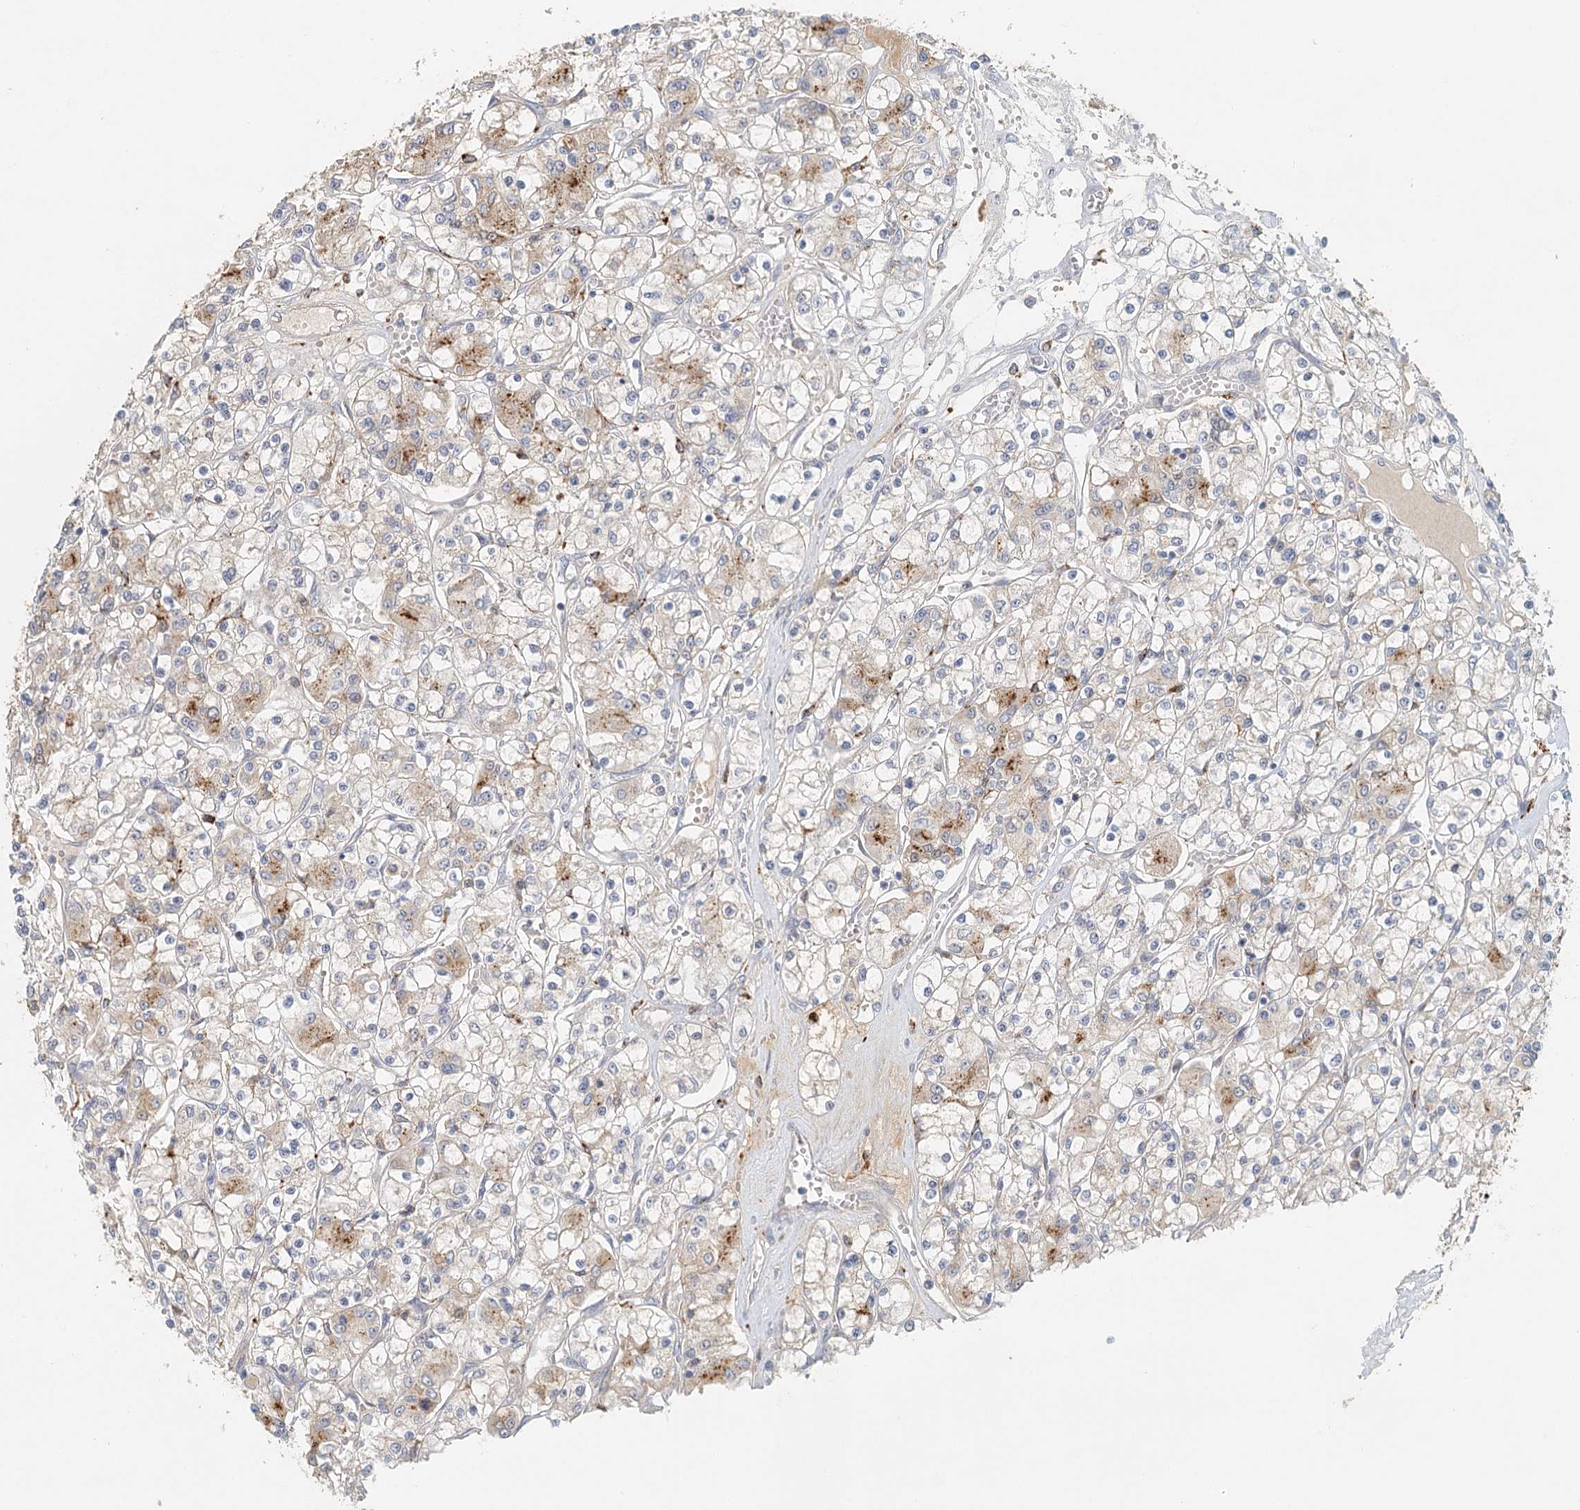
{"staining": {"intensity": "moderate", "quantity": "<25%", "location": "cytoplasmic/membranous"}, "tissue": "renal cancer", "cell_type": "Tumor cells", "image_type": "cancer", "snomed": [{"axis": "morphology", "description": "Adenocarcinoma, NOS"}, {"axis": "topography", "description": "Kidney"}], "caption": "A high-resolution photomicrograph shows immunohistochemistry (IHC) staining of renal cancer, which demonstrates moderate cytoplasmic/membranous positivity in approximately <25% of tumor cells.", "gene": "VSIG1", "patient": {"sex": "female", "age": 59}}